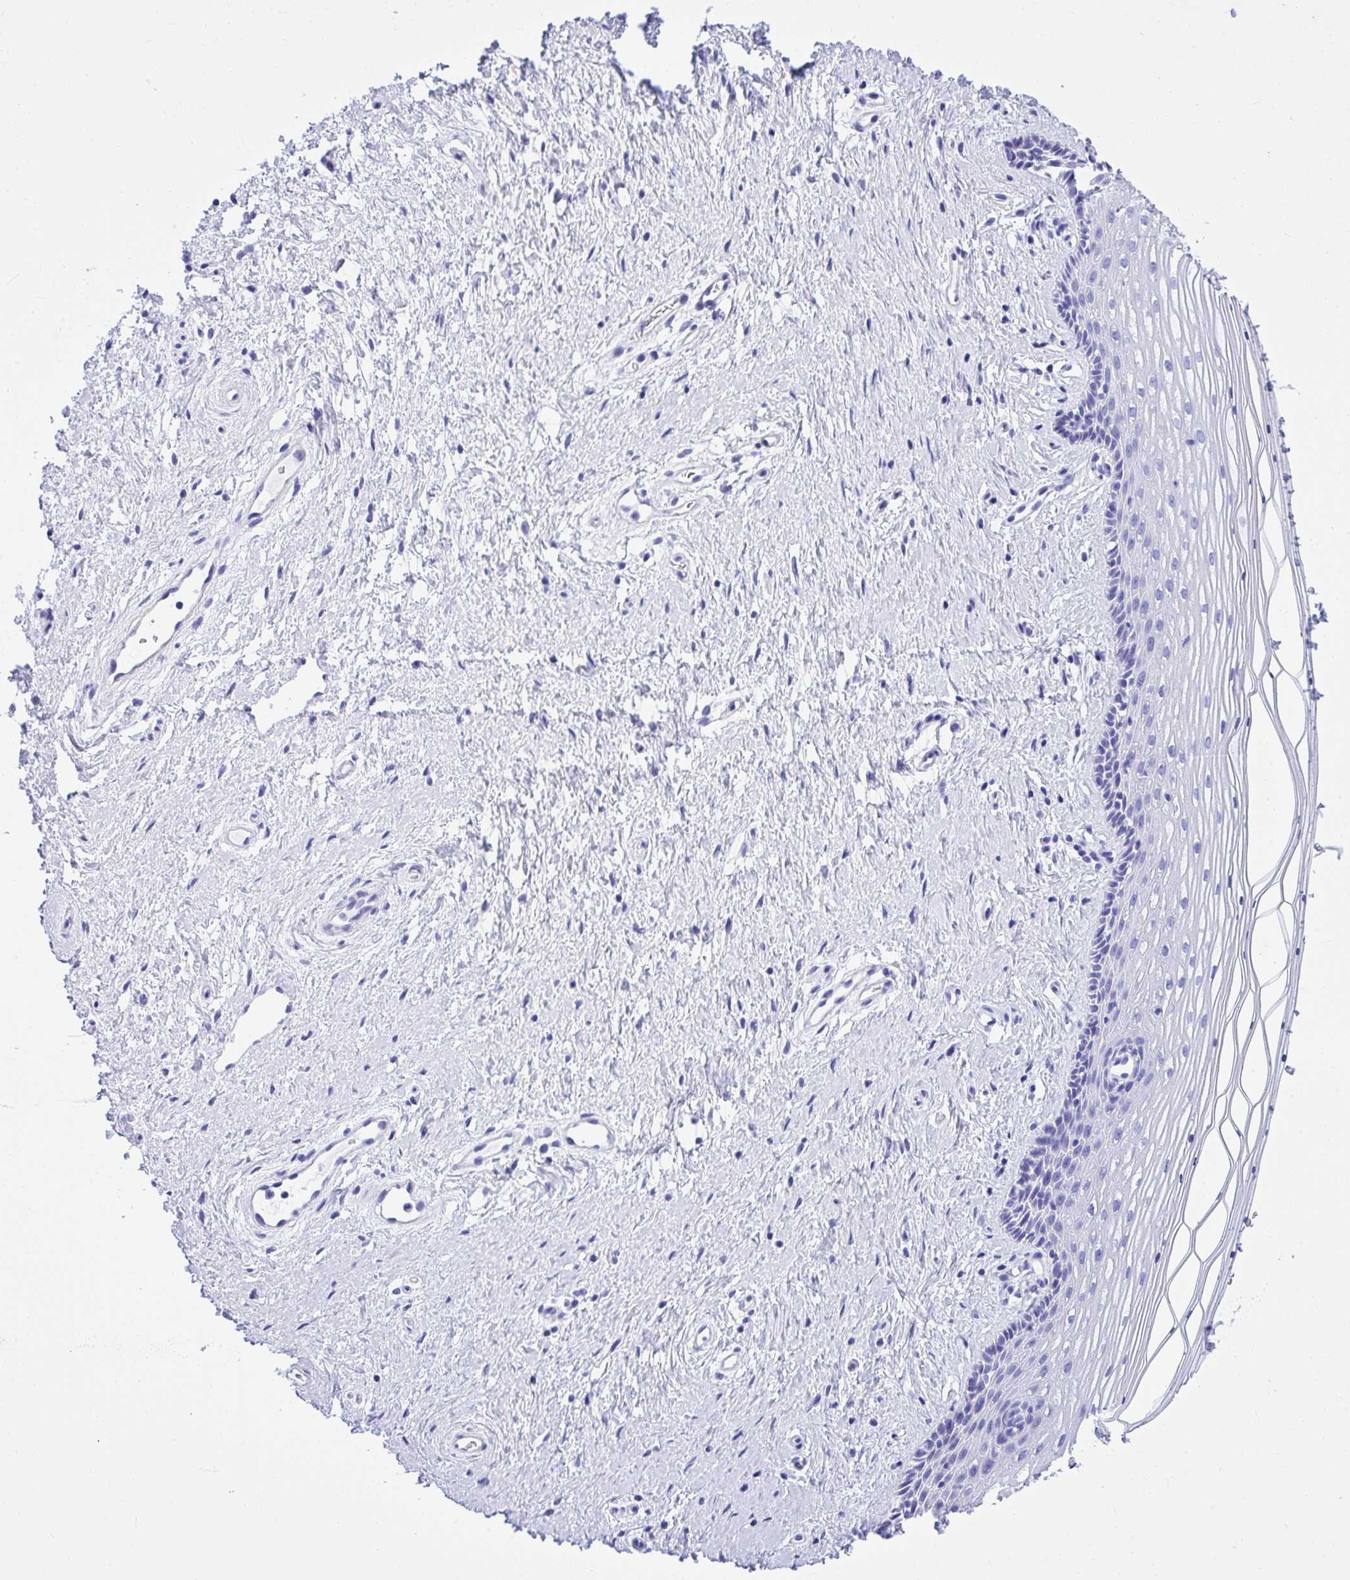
{"staining": {"intensity": "negative", "quantity": "none", "location": "none"}, "tissue": "vagina", "cell_type": "Squamous epithelial cells", "image_type": "normal", "snomed": [{"axis": "morphology", "description": "Normal tissue, NOS"}, {"axis": "topography", "description": "Vagina"}], "caption": "Immunohistochemical staining of normal vagina demonstrates no significant positivity in squamous epithelial cells.", "gene": "TLN2", "patient": {"sex": "female", "age": 42}}